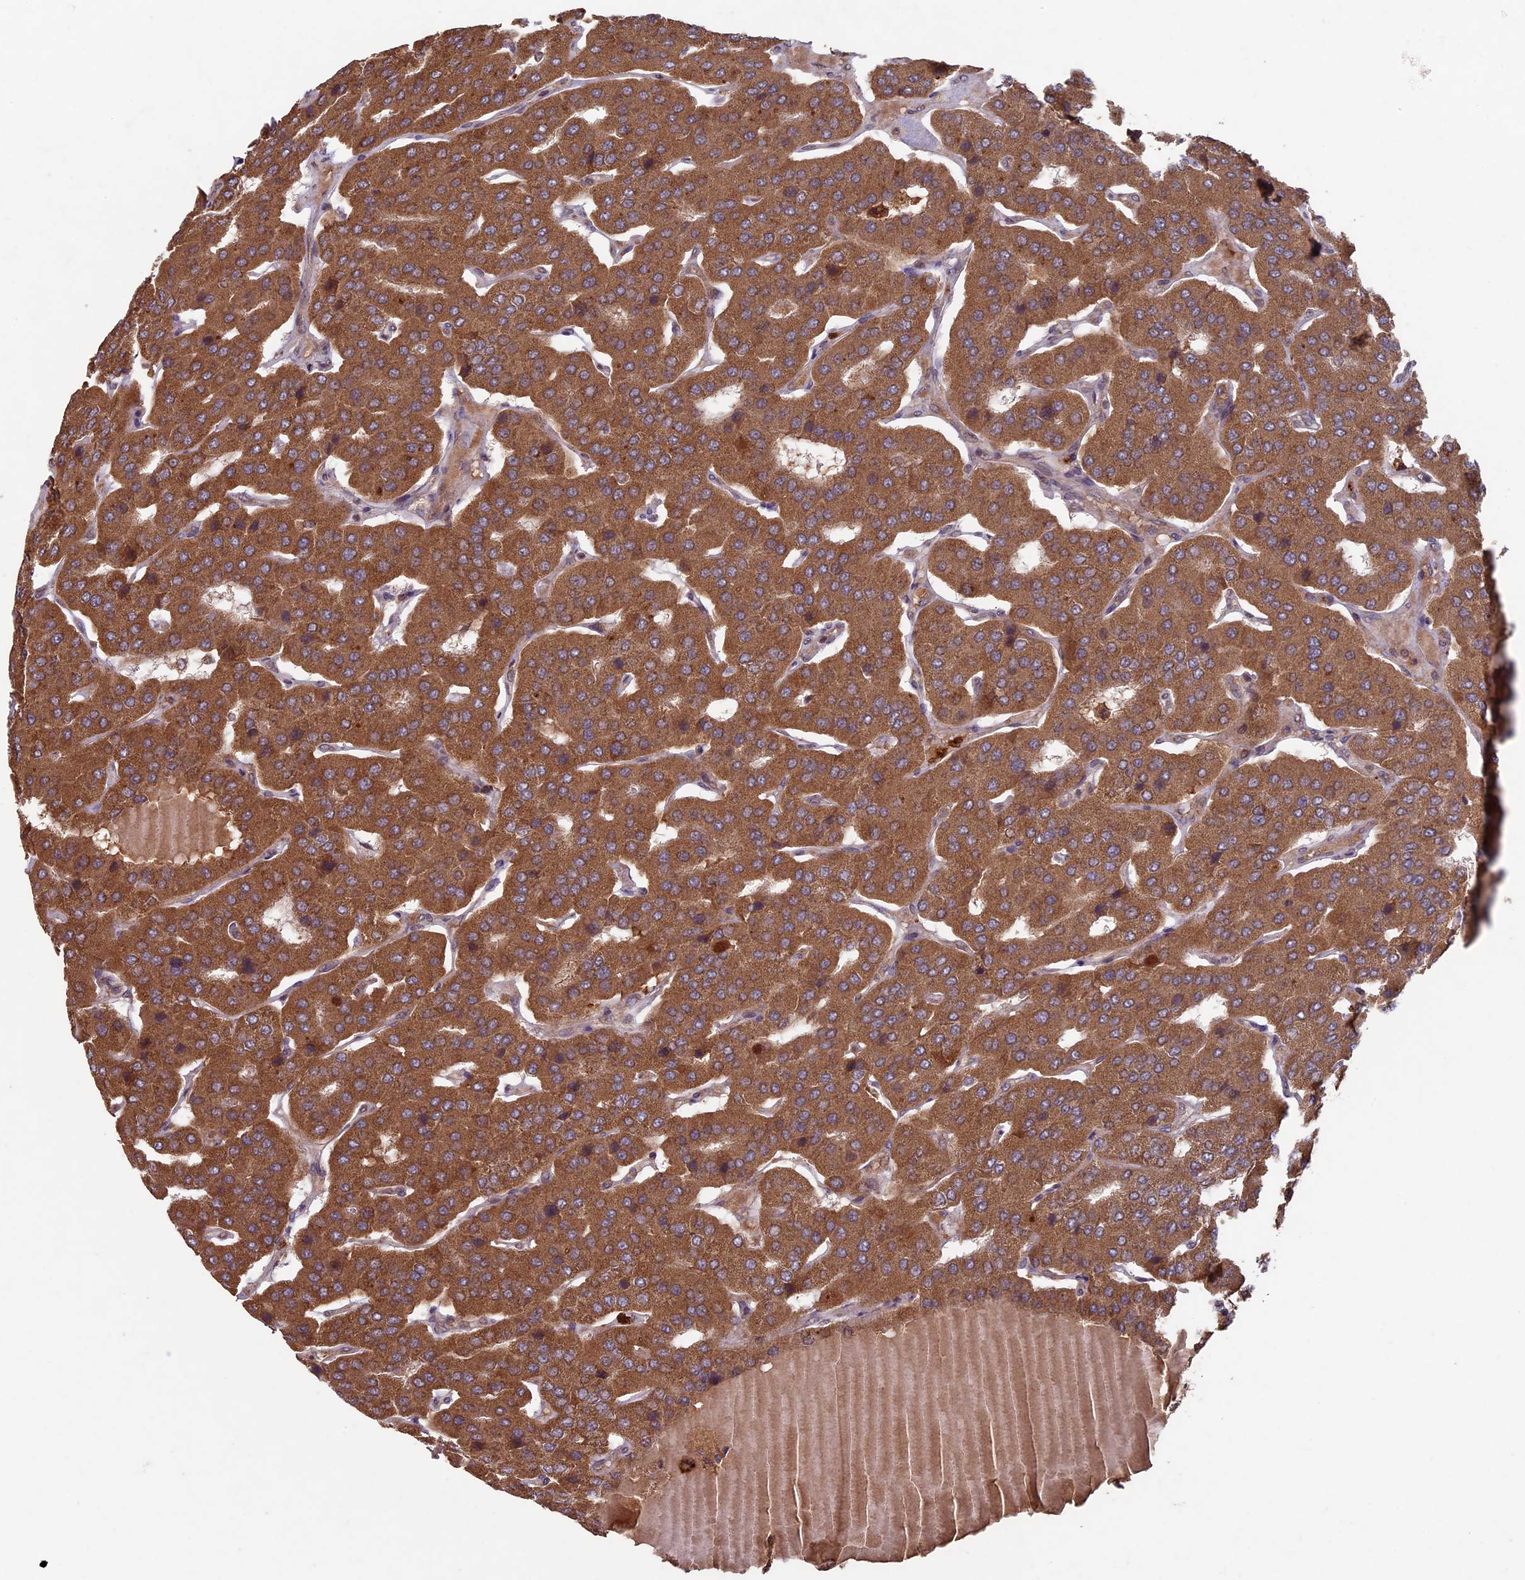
{"staining": {"intensity": "moderate", "quantity": ">75%", "location": "cytoplasmic/membranous"}, "tissue": "parathyroid gland", "cell_type": "Glandular cells", "image_type": "normal", "snomed": [{"axis": "morphology", "description": "Normal tissue, NOS"}, {"axis": "morphology", "description": "Adenoma, NOS"}, {"axis": "topography", "description": "Parathyroid gland"}], "caption": "Parathyroid gland stained for a protein exhibits moderate cytoplasmic/membranous positivity in glandular cells. (DAB IHC with brightfield microscopy, high magnification).", "gene": "RCCD1", "patient": {"sex": "female", "age": 86}}